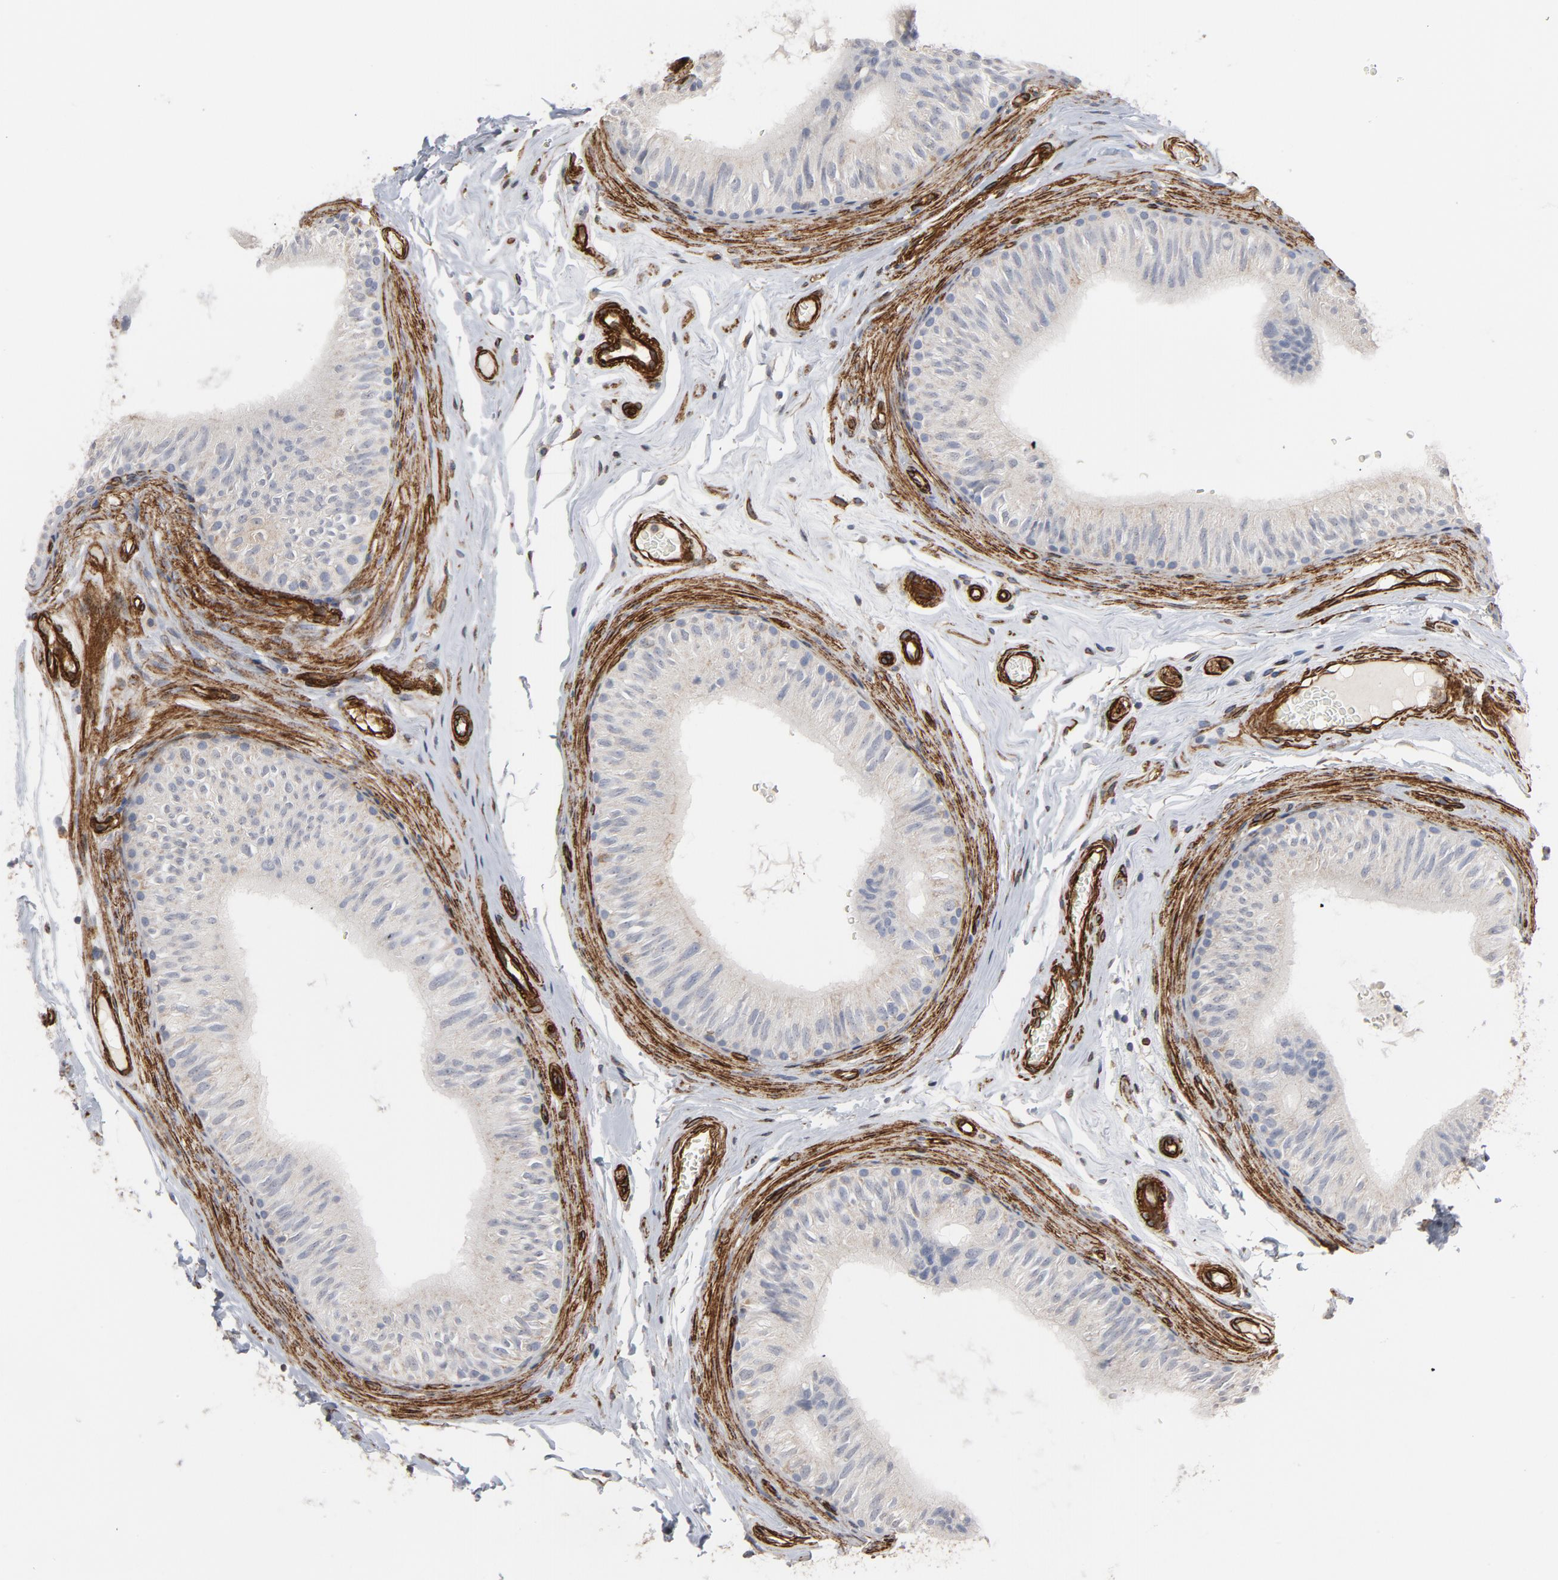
{"staining": {"intensity": "weak", "quantity": "25%-75%", "location": "cytoplasmic/membranous"}, "tissue": "epididymis", "cell_type": "Glandular cells", "image_type": "normal", "snomed": [{"axis": "morphology", "description": "Normal tissue, NOS"}, {"axis": "topography", "description": "Testis"}, {"axis": "topography", "description": "Epididymis"}], "caption": "IHC histopathology image of benign epididymis: epididymis stained using immunohistochemistry (IHC) exhibits low levels of weak protein expression localized specifically in the cytoplasmic/membranous of glandular cells, appearing as a cytoplasmic/membranous brown color.", "gene": "GNG2", "patient": {"sex": "male", "age": 36}}